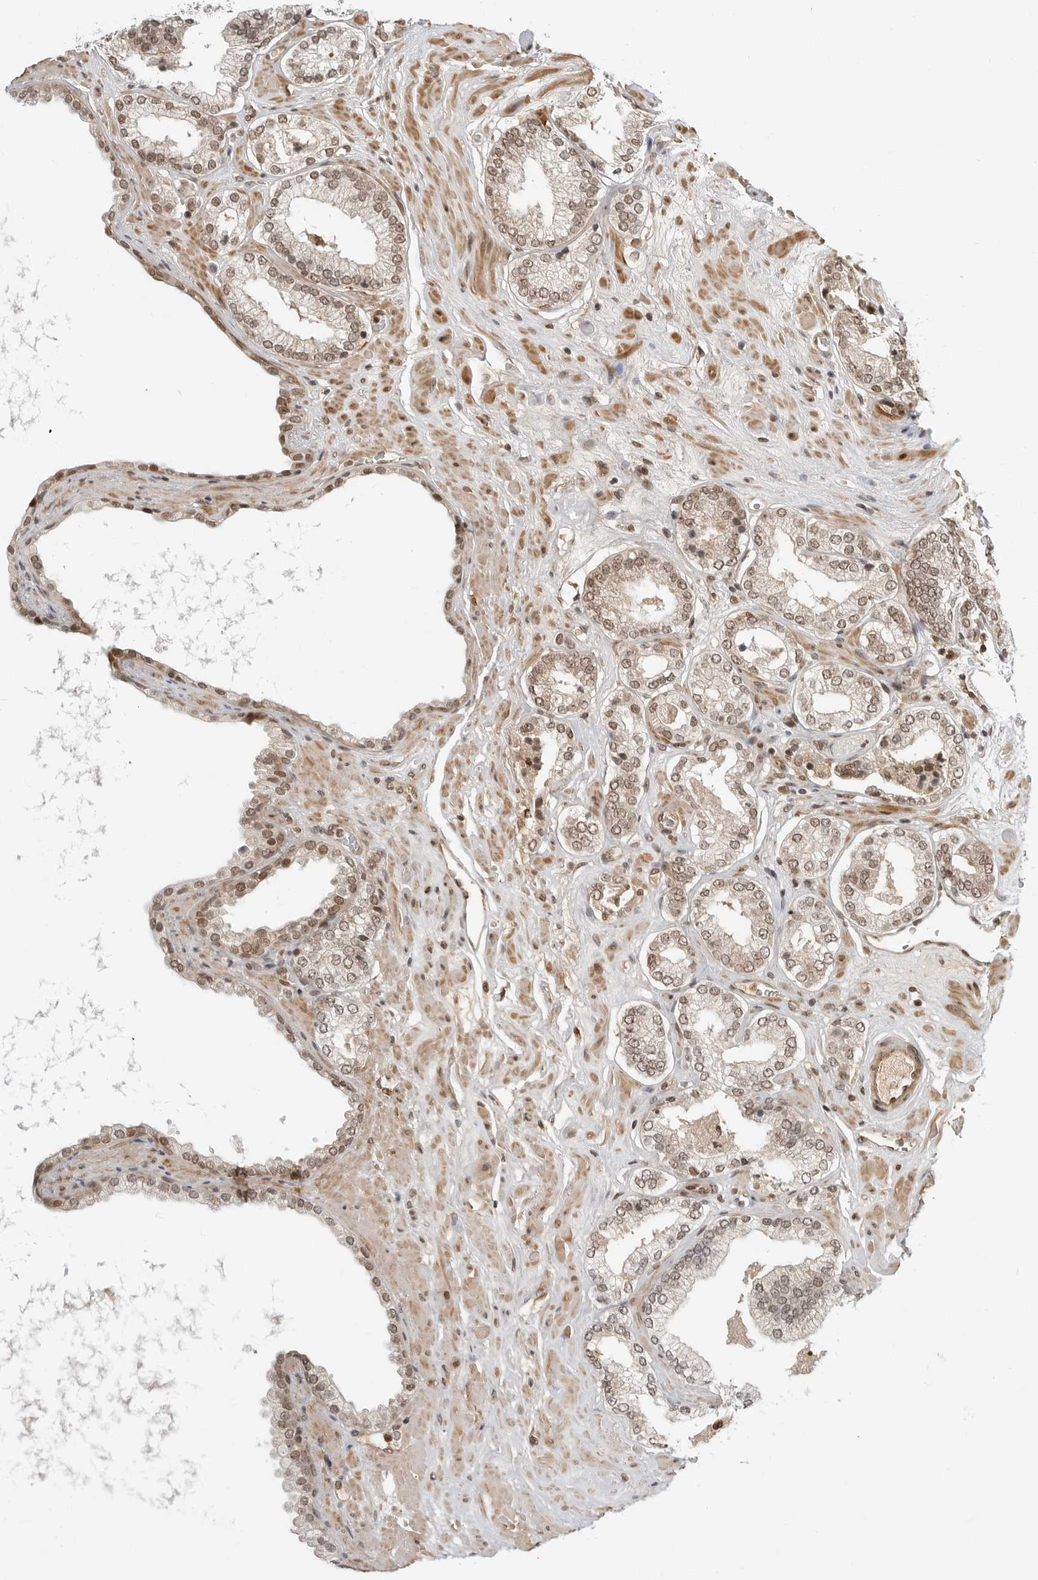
{"staining": {"intensity": "moderate", "quantity": "25%-75%", "location": "nuclear"}, "tissue": "prostate cancer", "cell_type": "Tumor cells", "image_type": "cancer", "snomed": [{"axis": "morphology", "description": "Adenocarcinoma, Low grade"}, {"axis": "topography", "description": "Prostate"}], "caption": "A medium amount of moderate nuclear staining is seen in about 25%-75% of tumor cells in prostate cancer (low-grade adenocarcinoma) tissue.", "gene": "C8orf33", "patient": {"sex": "male", "age": 62}}